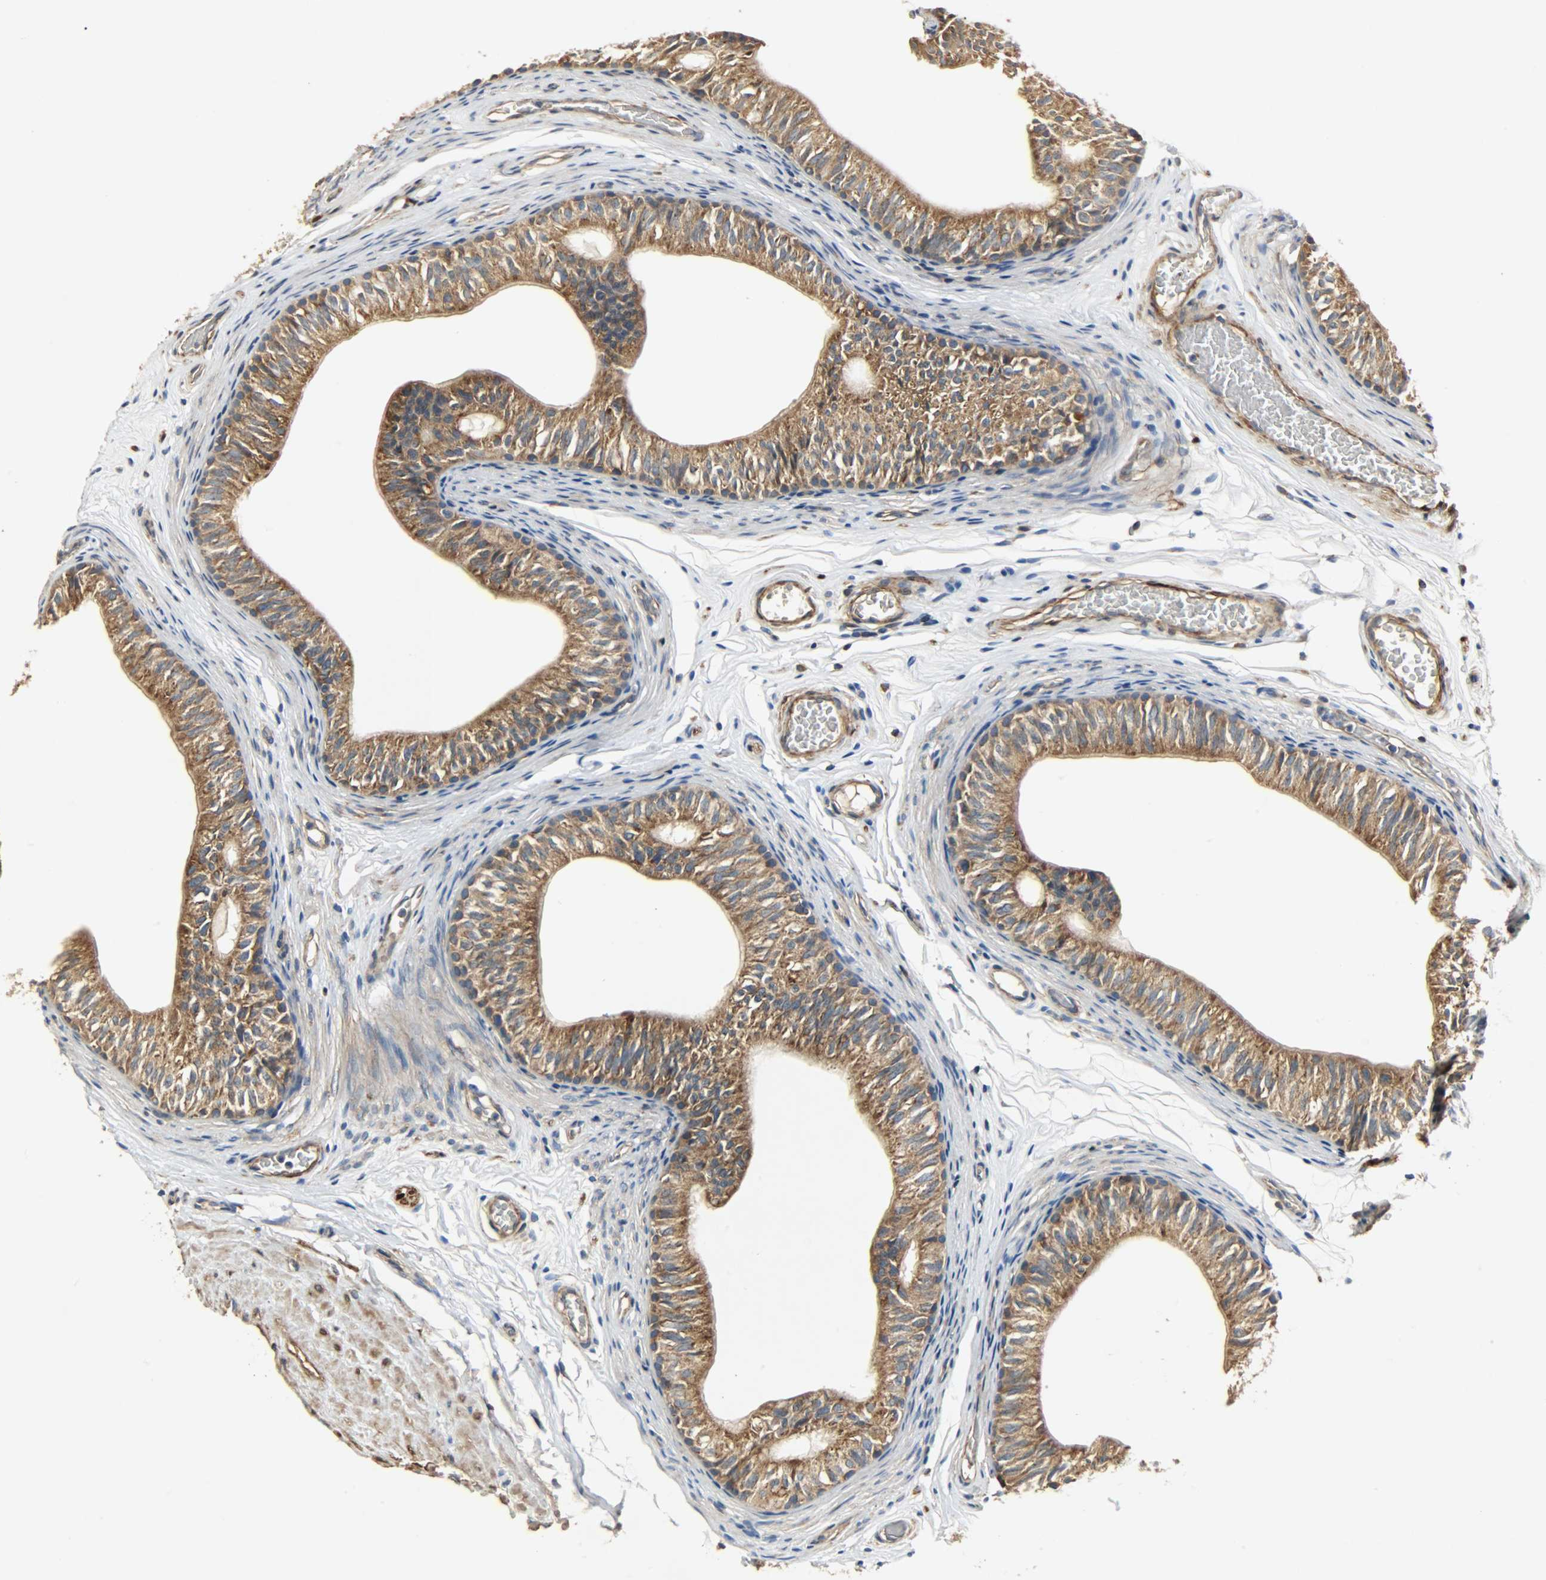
{"staining": {"intensity": "strong", "quantity": ">75%", "location": "cytoplasmic/membranous"}, "tissue": "epididymis", "cell_type": "Glandular cells", "image_type": "normal", "snomed": [{"axis": "morphology", "description": "Normal tissue, NOS"}, {"axis": "topography", "description": "Testis"}, {"axis": "topography", "description": "Epididymis"}], "caption": "DAB immunohistochemical staining of unremarkable epididymis shows strong cytoplasmic/membranous protein expression in approximately >75% of glandular cells. The staining was performed using DAB to visualize the protein expression in brown, while the nuclei were stained in blue with hematoxylin (Magnification: 20x).", "gene": "C1orf198", "patient": {"sex": "male", "age": 36}}